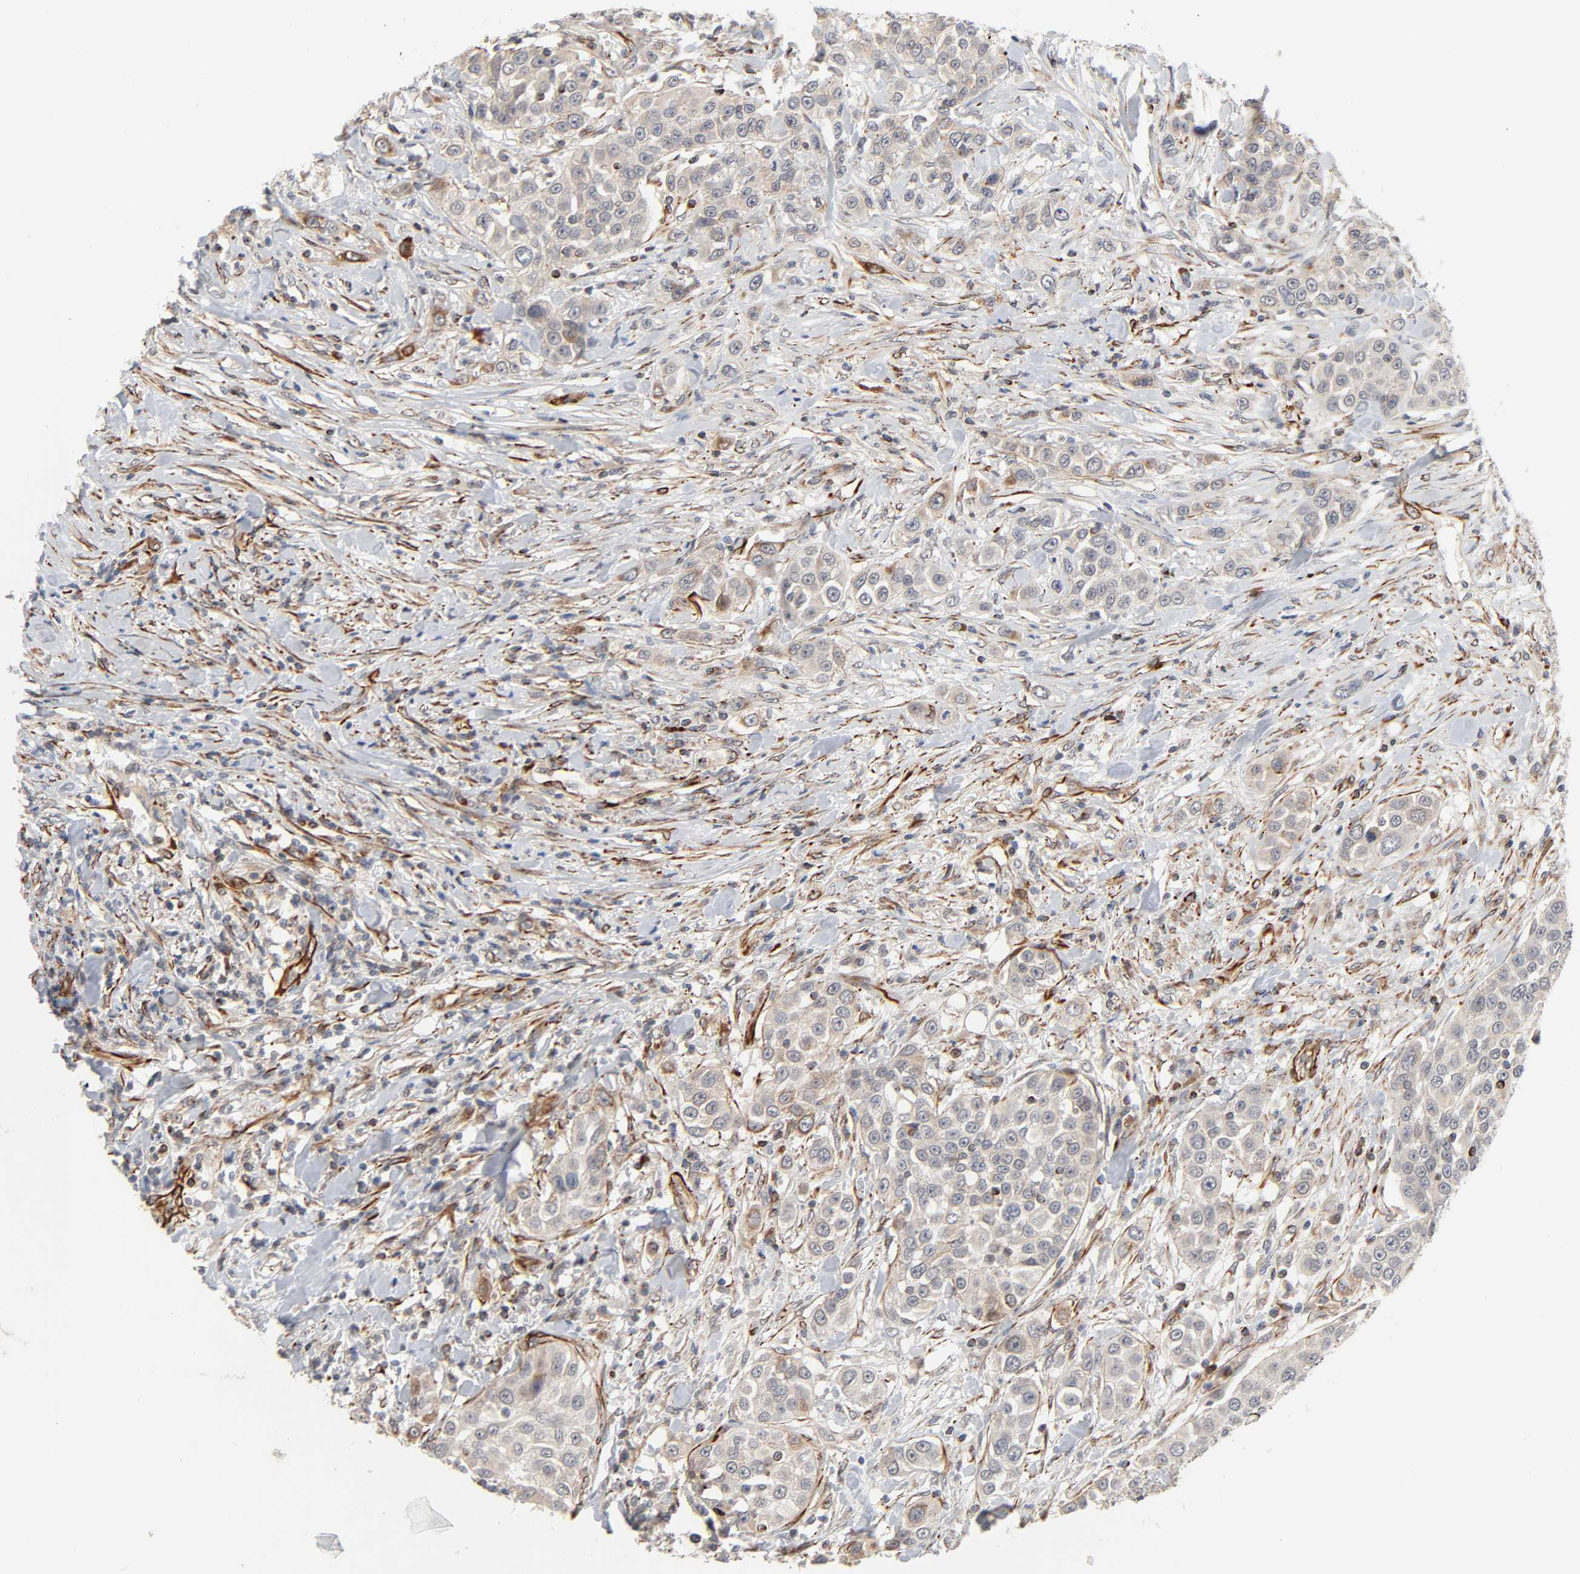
{"staining": {"intensity": "weak", "quantity": ">75%", "location": "cytoplasmic/membranous"}, "tissue": "urothelial cancer", "cell_type": "Tumor cells", "image_type": "cancer", "snomed": [{"axis": "morphology", "description": "Urothelial carcinoma, High grade"}, {"axis": "topography", "description": "Urinary bladder"}], "caption": "Human urothelial cancer stained with a protein marker exhibits weak staining in tumor cells.", "gene": "REEP6", "patient": {"sex": "female", "age": 80}}